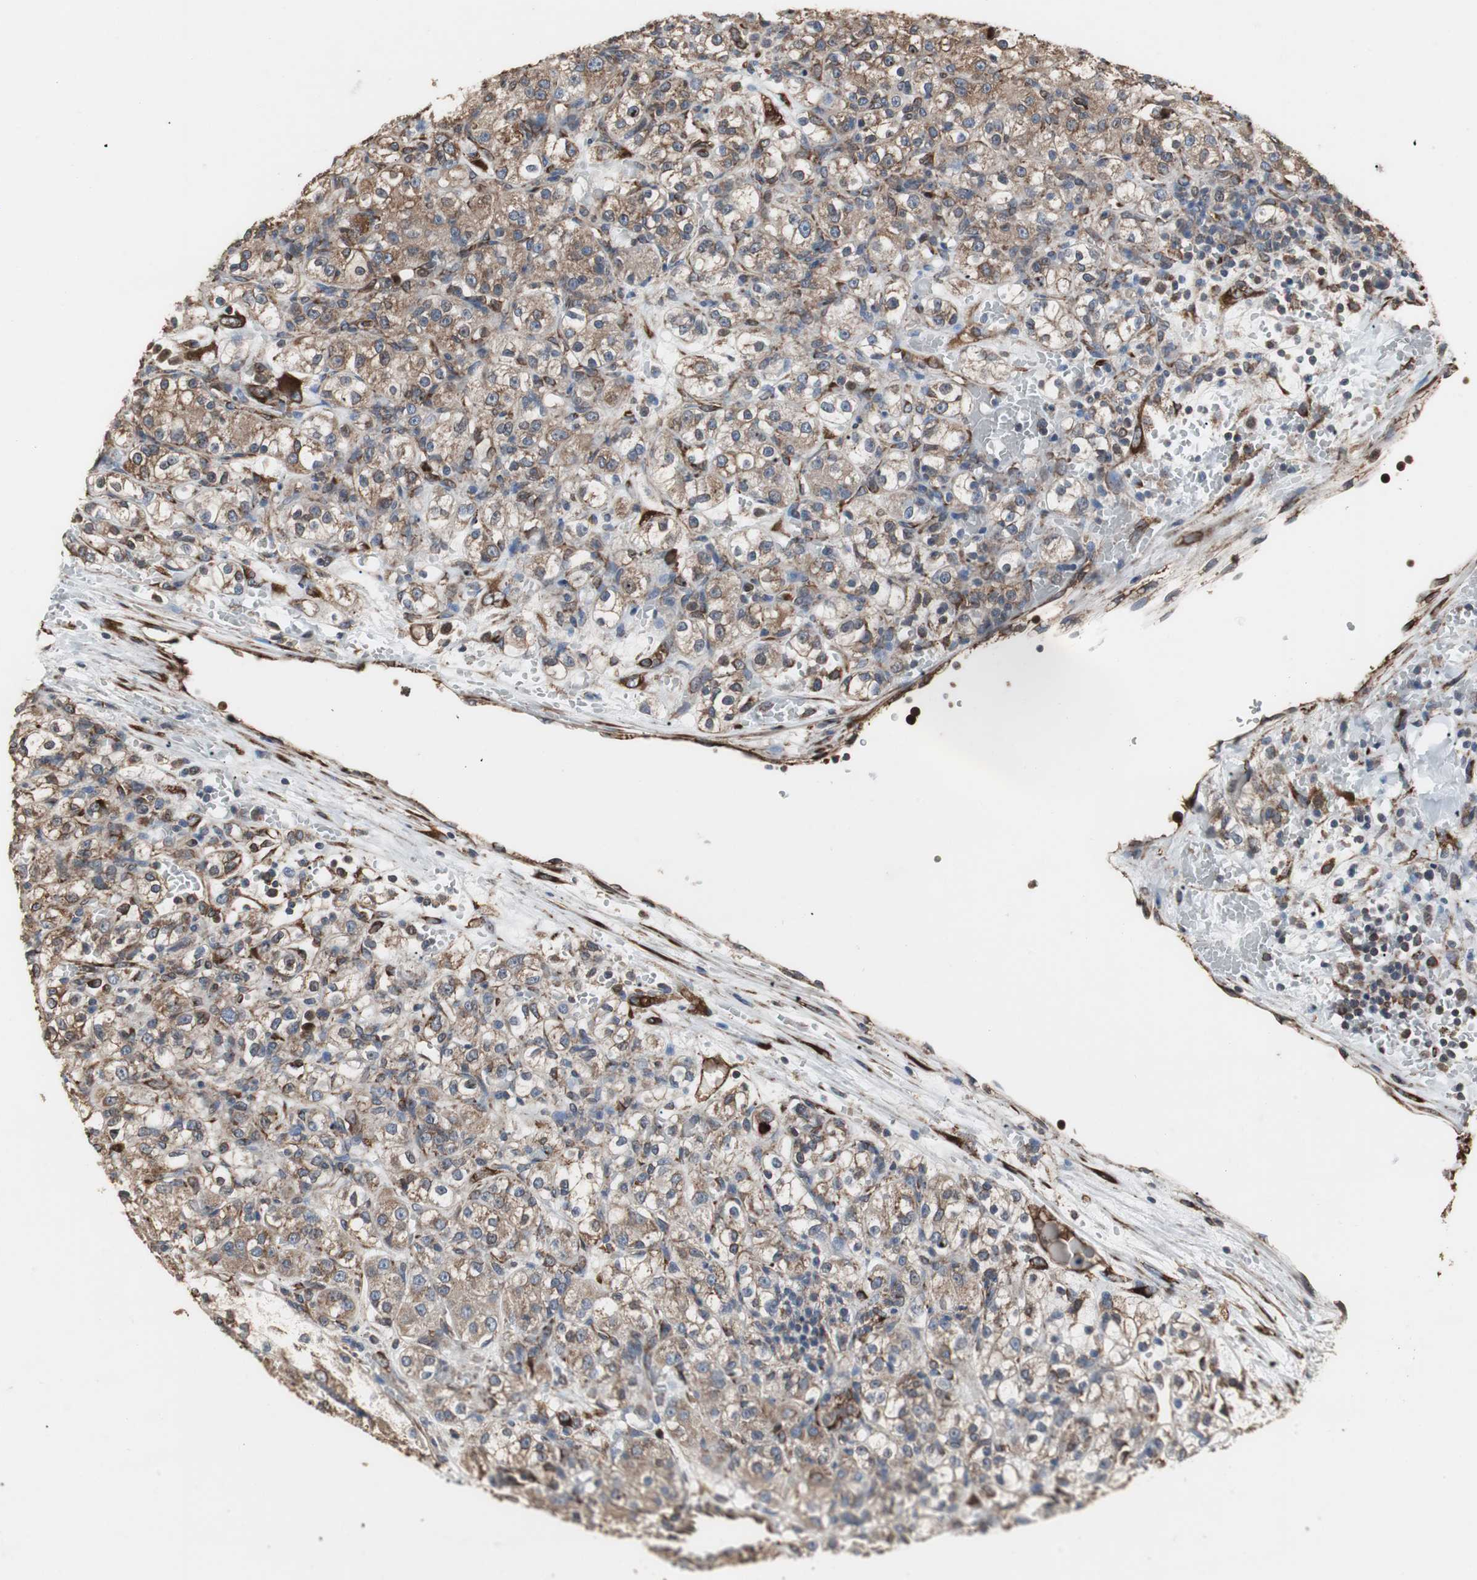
{"staining": {"intensity": "moderate", "quantity": ">75%", "location": "cytoplasmic/membranous"}, "tissue": "renal cancer", "cell_type": "Tumor cells", "image_type": "cancer", "snomed": [{"axis": "morphology", "description": "Normal tissue, NOS"}, {"axis": "morphology", "description": "Adenocarcinoma, NOS"}, {"axis": "topography", "description": "Kidney"}], "caption": "High-power microscopy captured an immunohistochemistry image of adenocarcinoma (renal), revealing moderate cytoplasmic/membranous positivity in about >75% of tumor cells.", "gene": "CALU", "patient": {"sex": "male", "age": 61}}